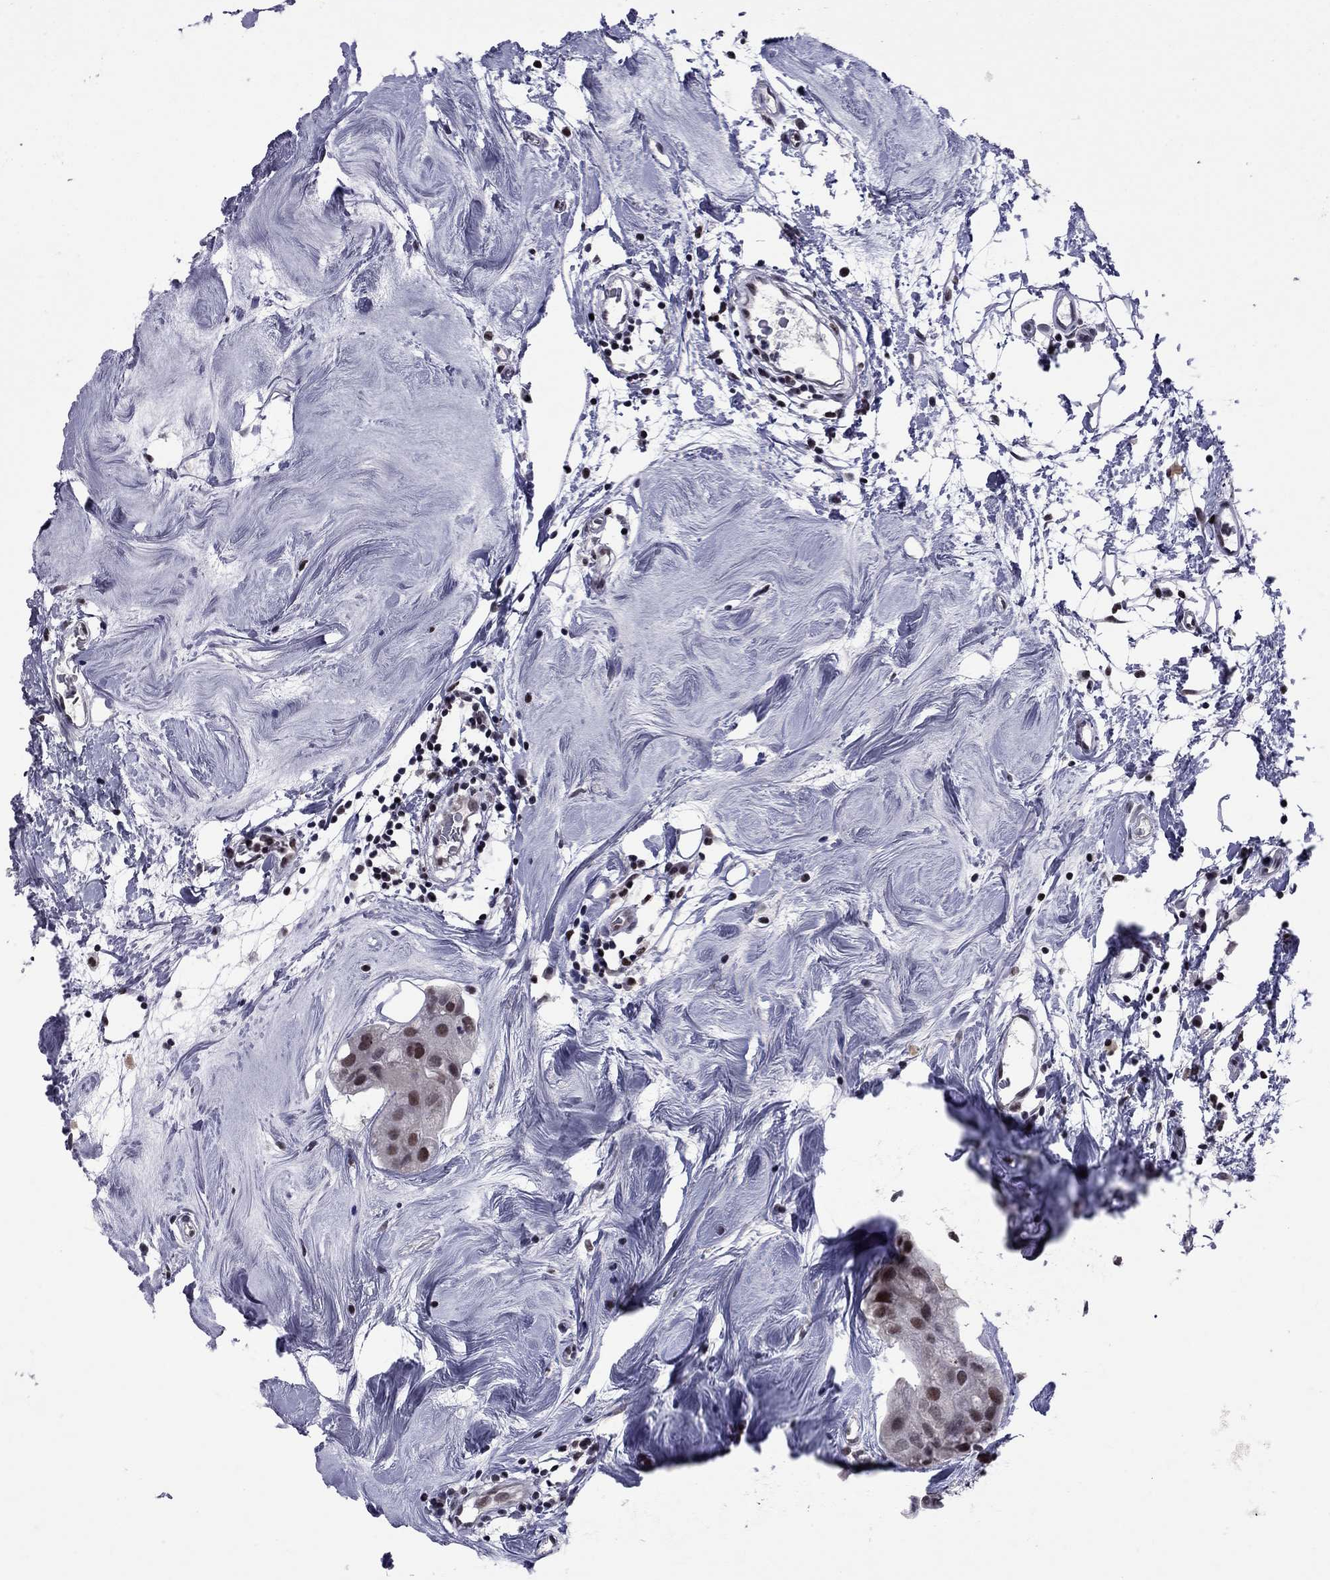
{"staining": {"intensity": "moderate", "quantity": "<25%", "location": "nuclear"}, "tissue": "breast cancer", "cell_type": "Tumor cells", "image_type": "cancer", "snomed": [{"axis": "morphology", "description": "Normal tissue, NOS"}, {"axis": "morphology", "description": "Duct carcinoma"}, {"axis": "topography", "description": "Breast"}], "caption": "A high-resolution histopathology image shows immunohistochemistry (IHC) staining of intraductal carcinoma (breast), which demonstrates moderate nuclear staining in approximately <25% of tumor cells. (Stains: DAB (3,3'-diaminobenzidine) in brown, nuclei in blue, Microscopy: brightfield microscopy at high magnification).", "gene": "TAF9", "patient": {"sex": "female", "age": 40}}